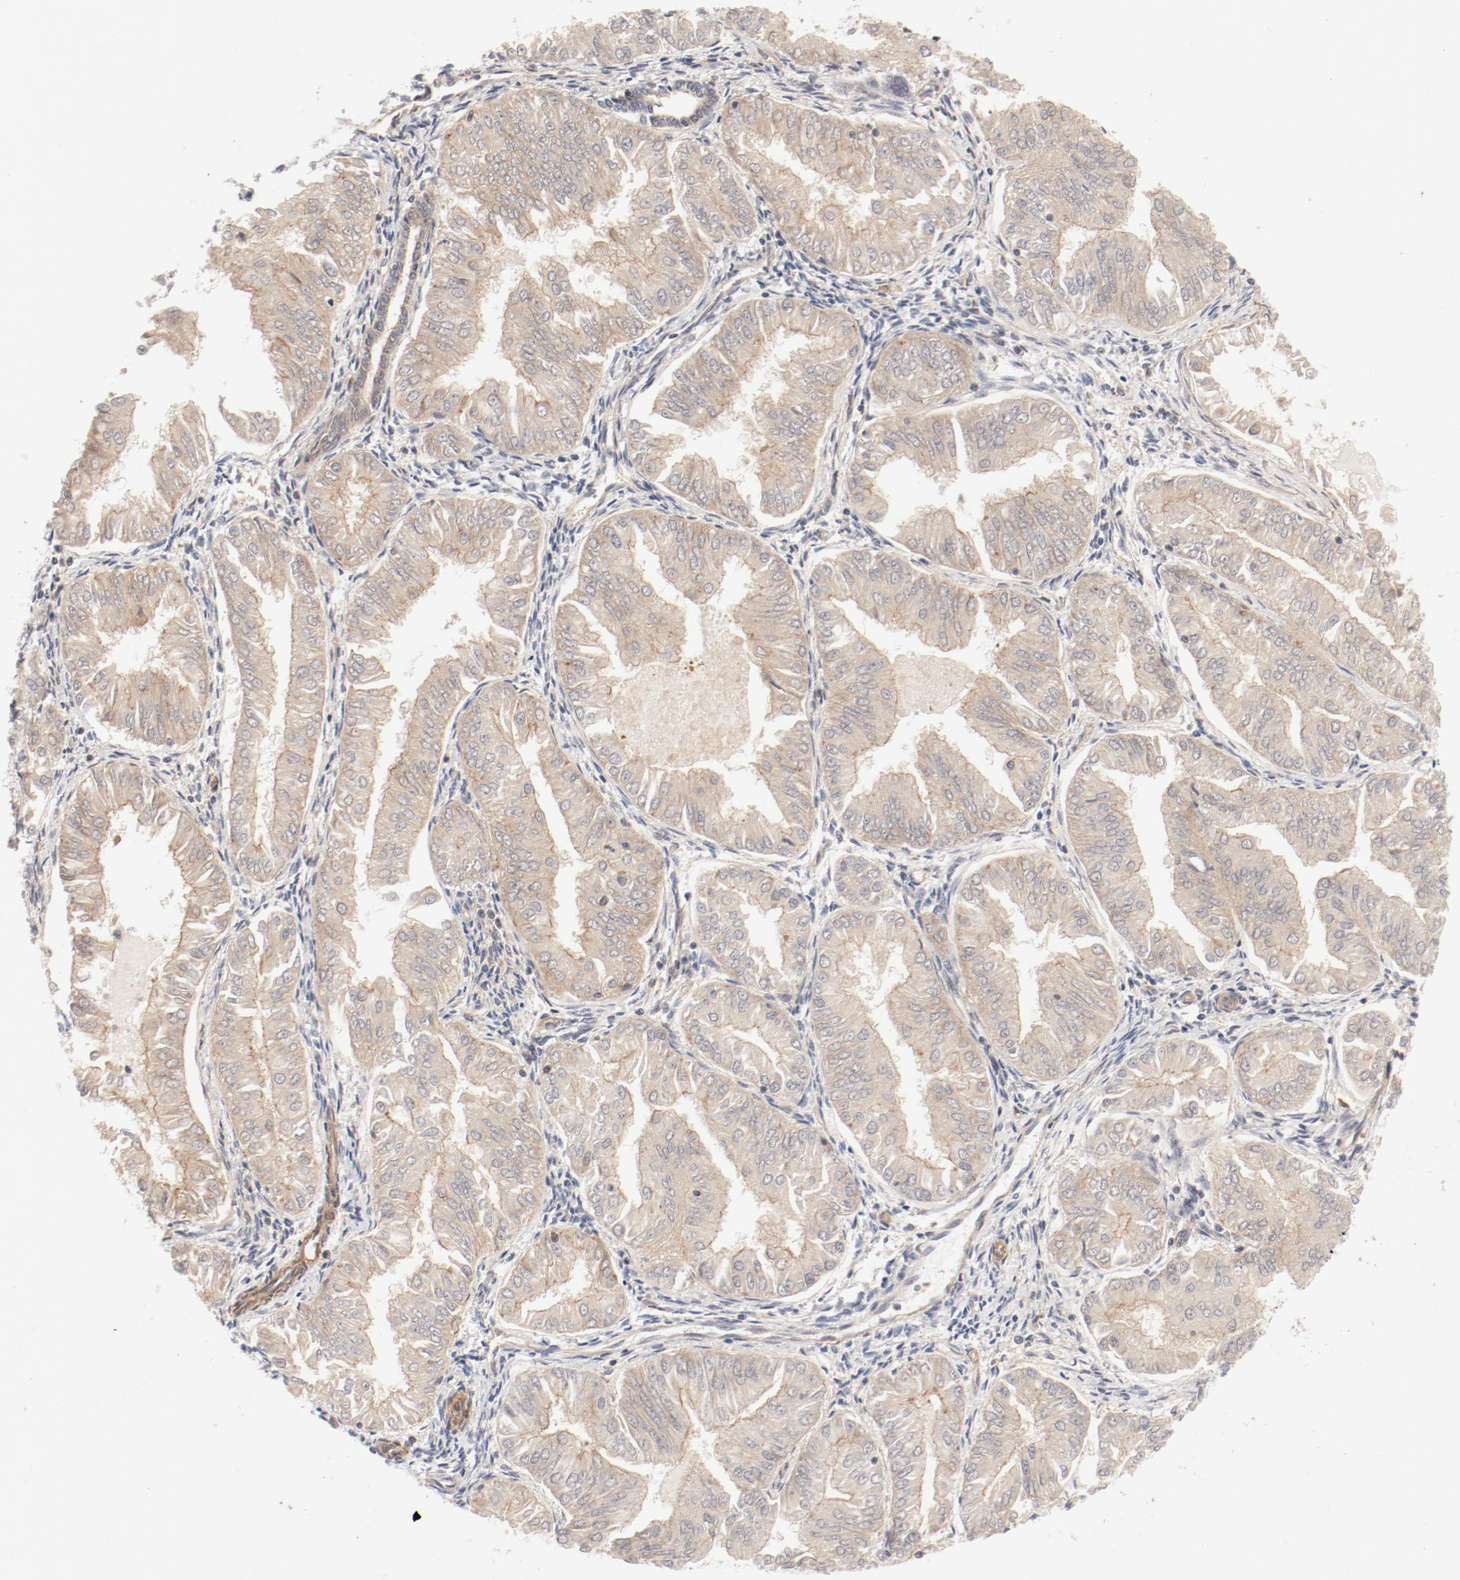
{"staining": {"intensity": "weak", "quantity": "25%-75%", "location": "cytoplasmic/membranous"}, "tissue": "endometrial cancer", "cell_type": "Tumor cells", "image_type": "cancer", "snomed": [{"axis": "morphology", "description": "Adenocarcinoma, NOS"}, {"axis": "topography", "description": "Endometrium"}], "caption": "A brown stain labels weak cytoplasmic/membranous expression of a protein in human endometrial cancer (adenocarcinoma) tumor cells.", "gene": "ZNF267", "patient": {"sex": "female", "age": 53}}